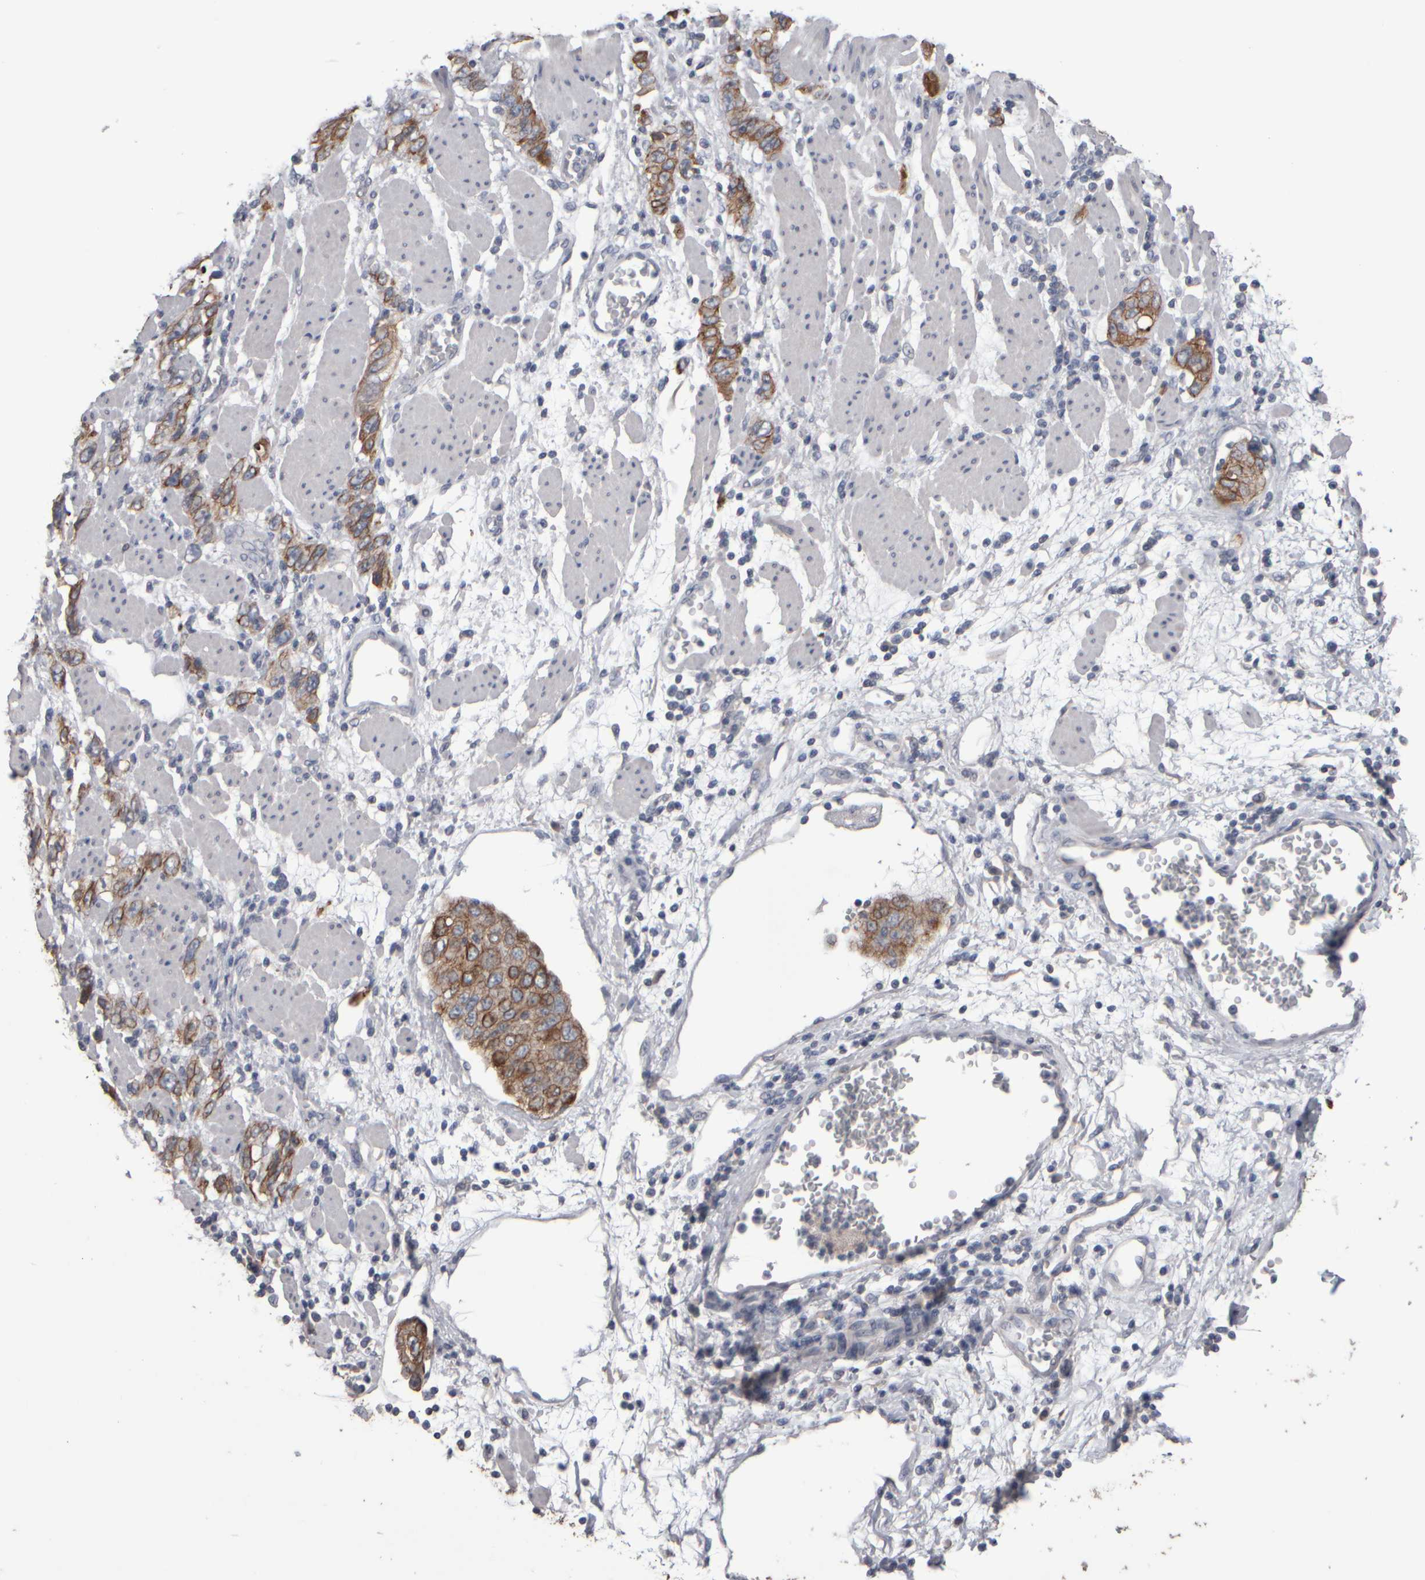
{"staining": {"intensity": "moderate", "quantity": ">75%", "location": "cytoplasmic/membranous"}, "tissue": "stomach cancer", "cell_type": "Tumor cells", "image_type": "cancer", "snomed": [{"axis": "morphology", "description": "Adenocarcinoma, NOS"}, {"axis": "topography", "description": "Stomach"}], "caption": "A brown stain shows moderate cytoplasmic/membranous expression of a protein in human stomach cancer (adenocarcinoma) tumor cells.", "gene": "EPHX2", "patient": {"sex": "male", "age": 48}}